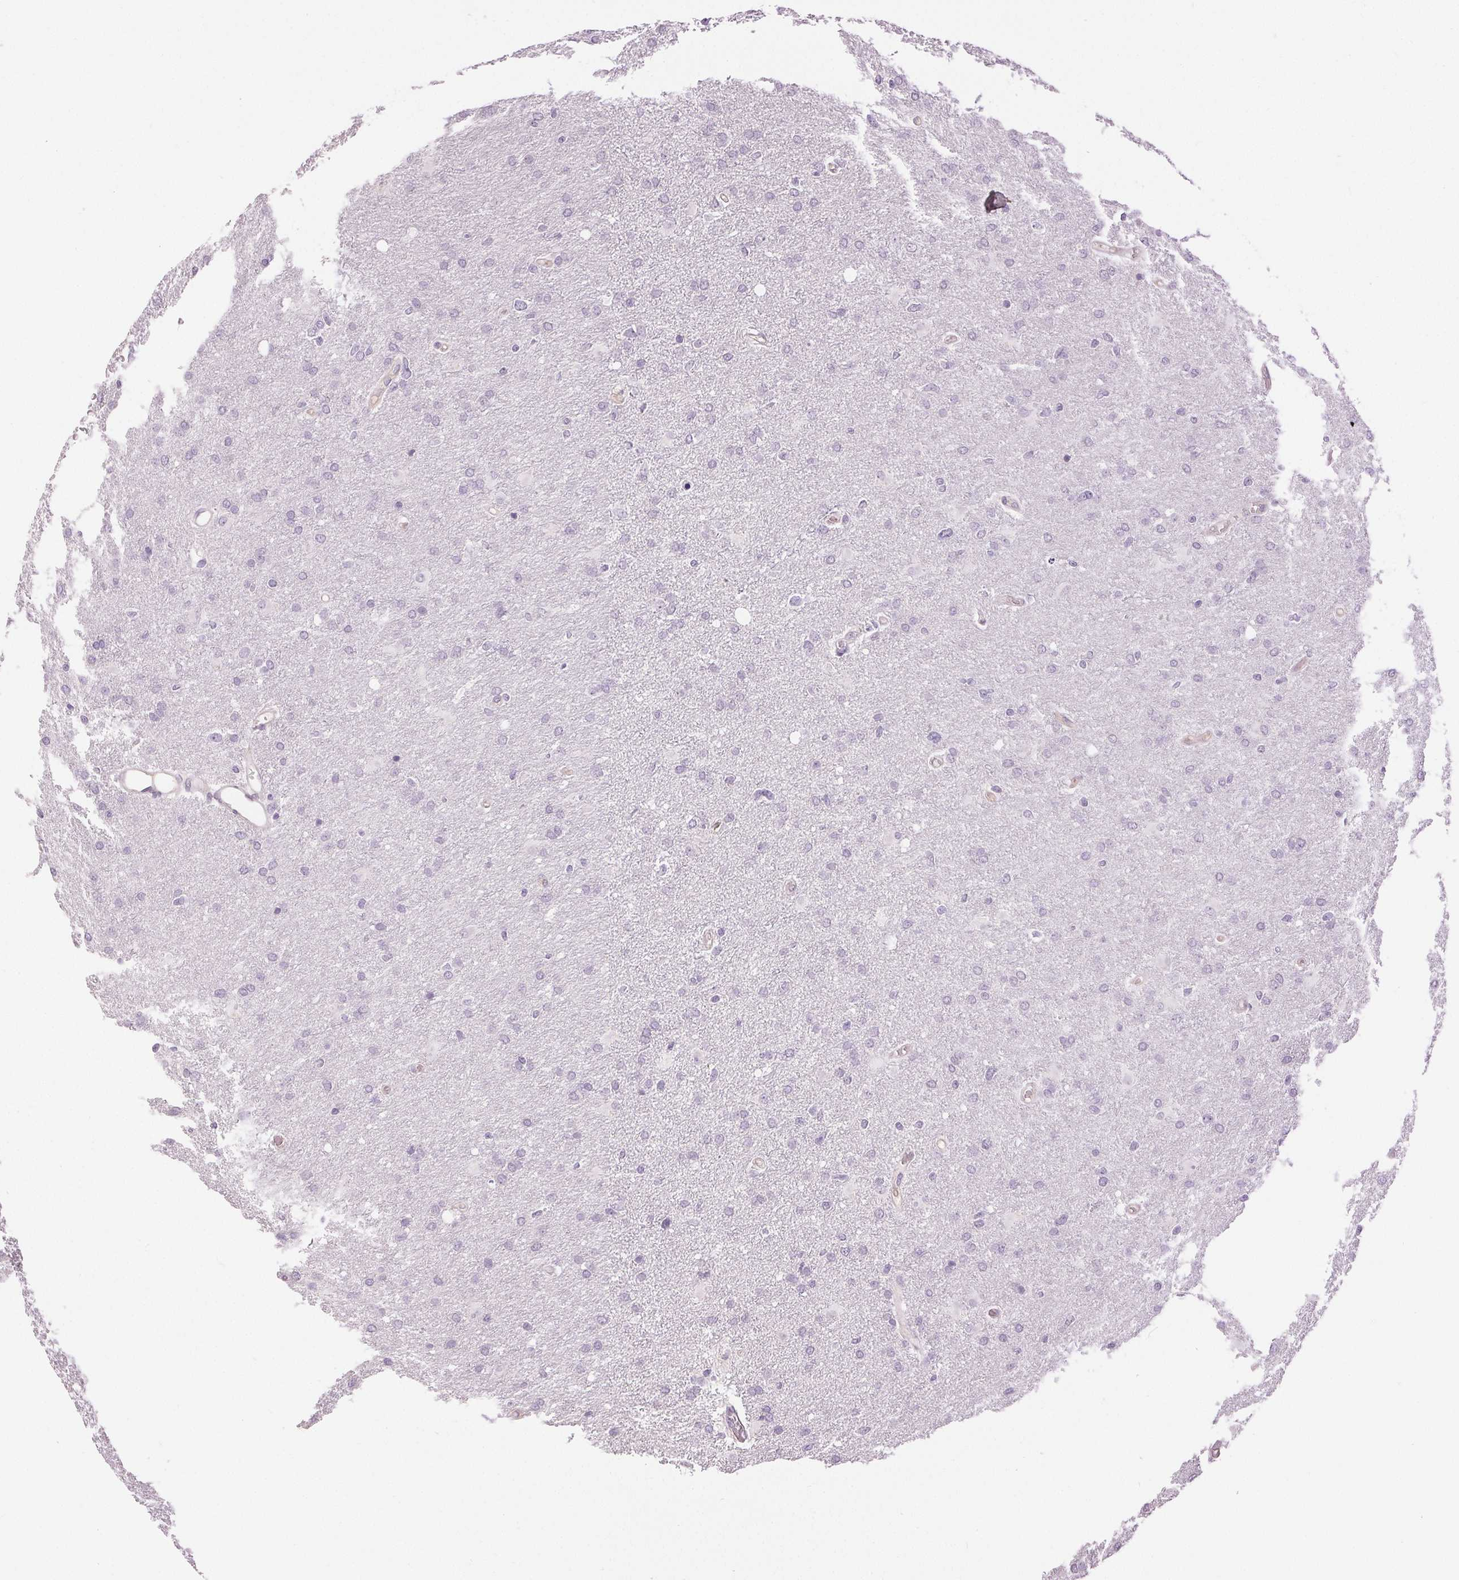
{"staining": {"intensity": "negative", "quantity": "none", "location": "none"}, "tissue": "glioma", "cell_type": "Tumor cells", "image_type": "cancer", "snomed": [{"axis": "morphology", "description": "Glioma, malignant, High grade"}, {"axis": "topography", "description": "Brain"}], "caption": "Immunohistochemical staining of human glioma reveals no significant staining in tumor cells.", "gene": "DSG3", "patient": {"sex": "male", "age": 53}}